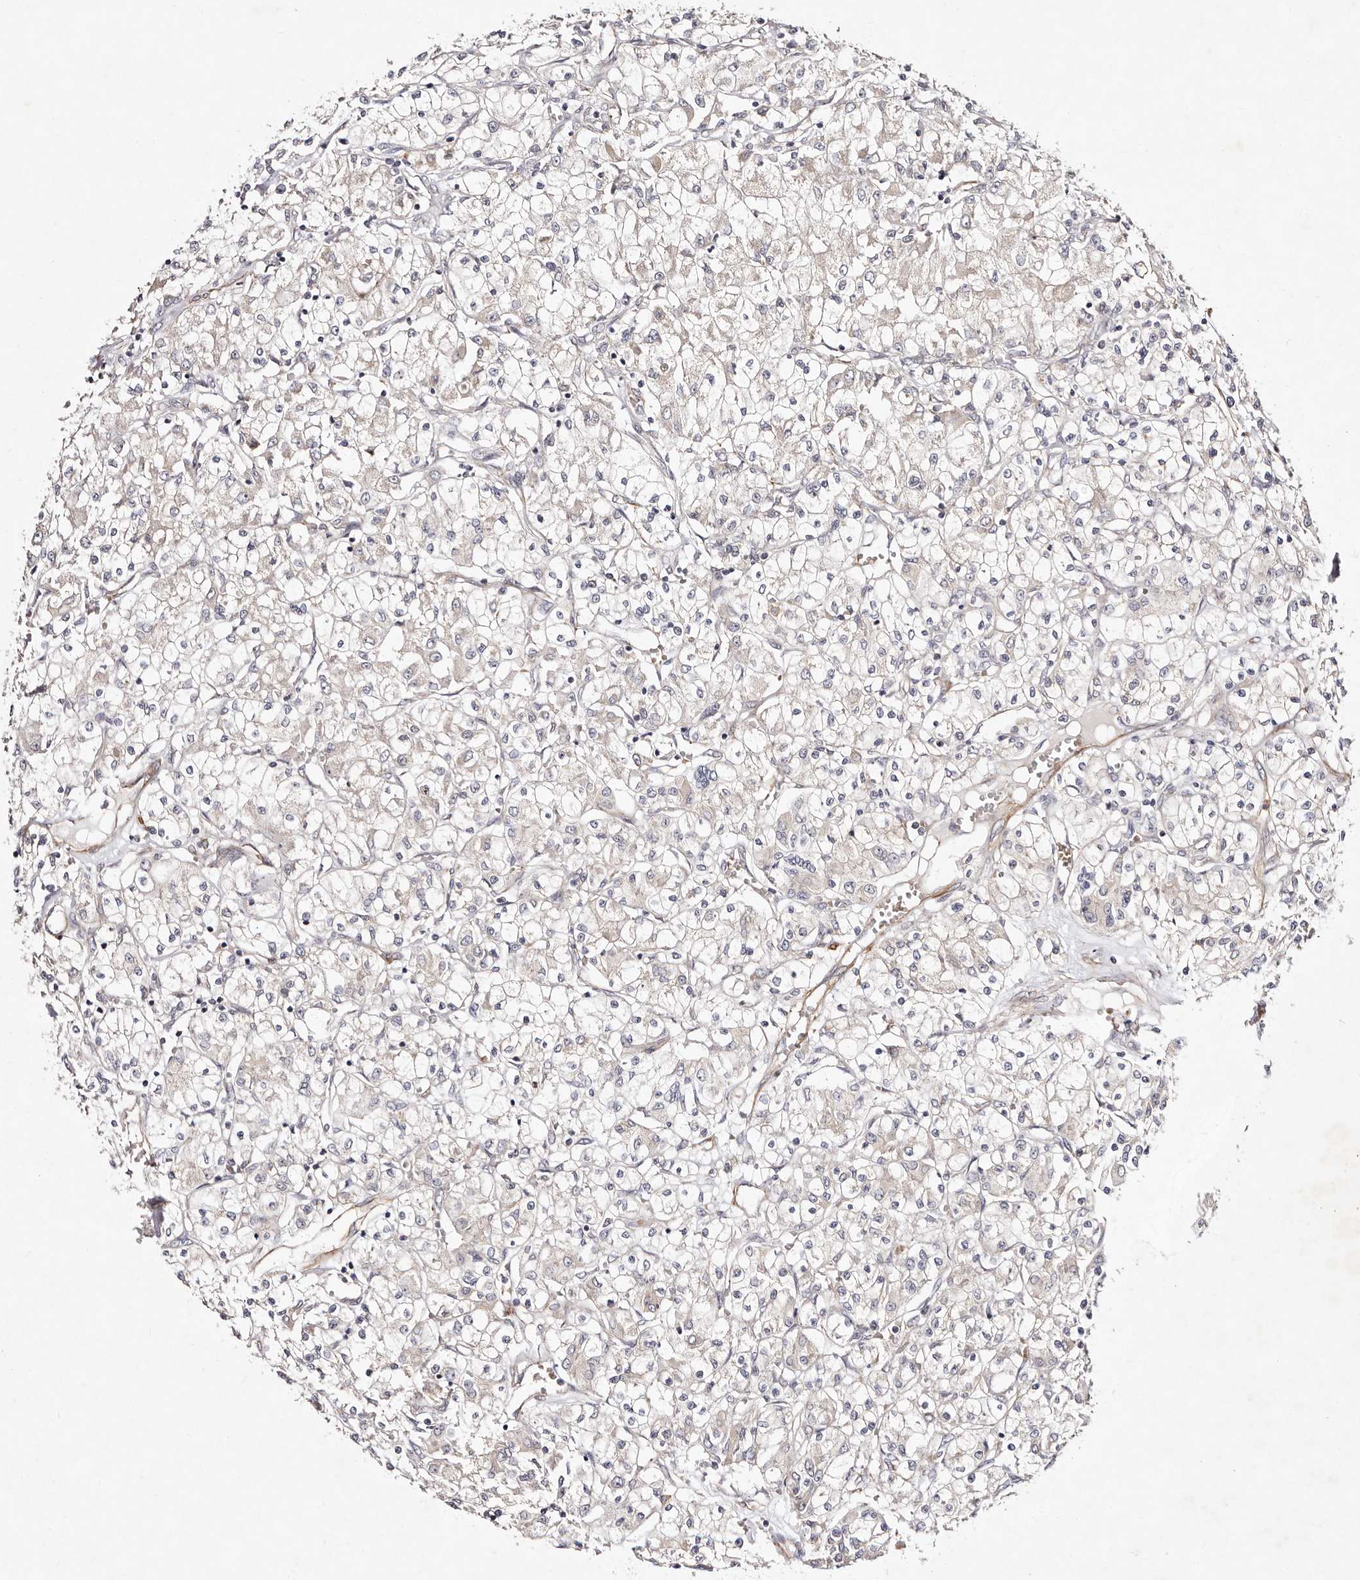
{"staining": {"intensity": "negative", "quantity": "none", "location": "none"}, "tissue": "renal cancer", "cell_type": "Tumor cells", "image_type": "cancer", "snomed": [{"axis": "morphology", "description": "Adenocarcinoma, NOS"}, {"axis": "topography", "description": "Kidney"}], "caption": "Tumor cells are negative for brown protein staining in renal adenocarcinoma.", "gene": "MTMR11", "patient": {"sex": "female", "age": 59}}